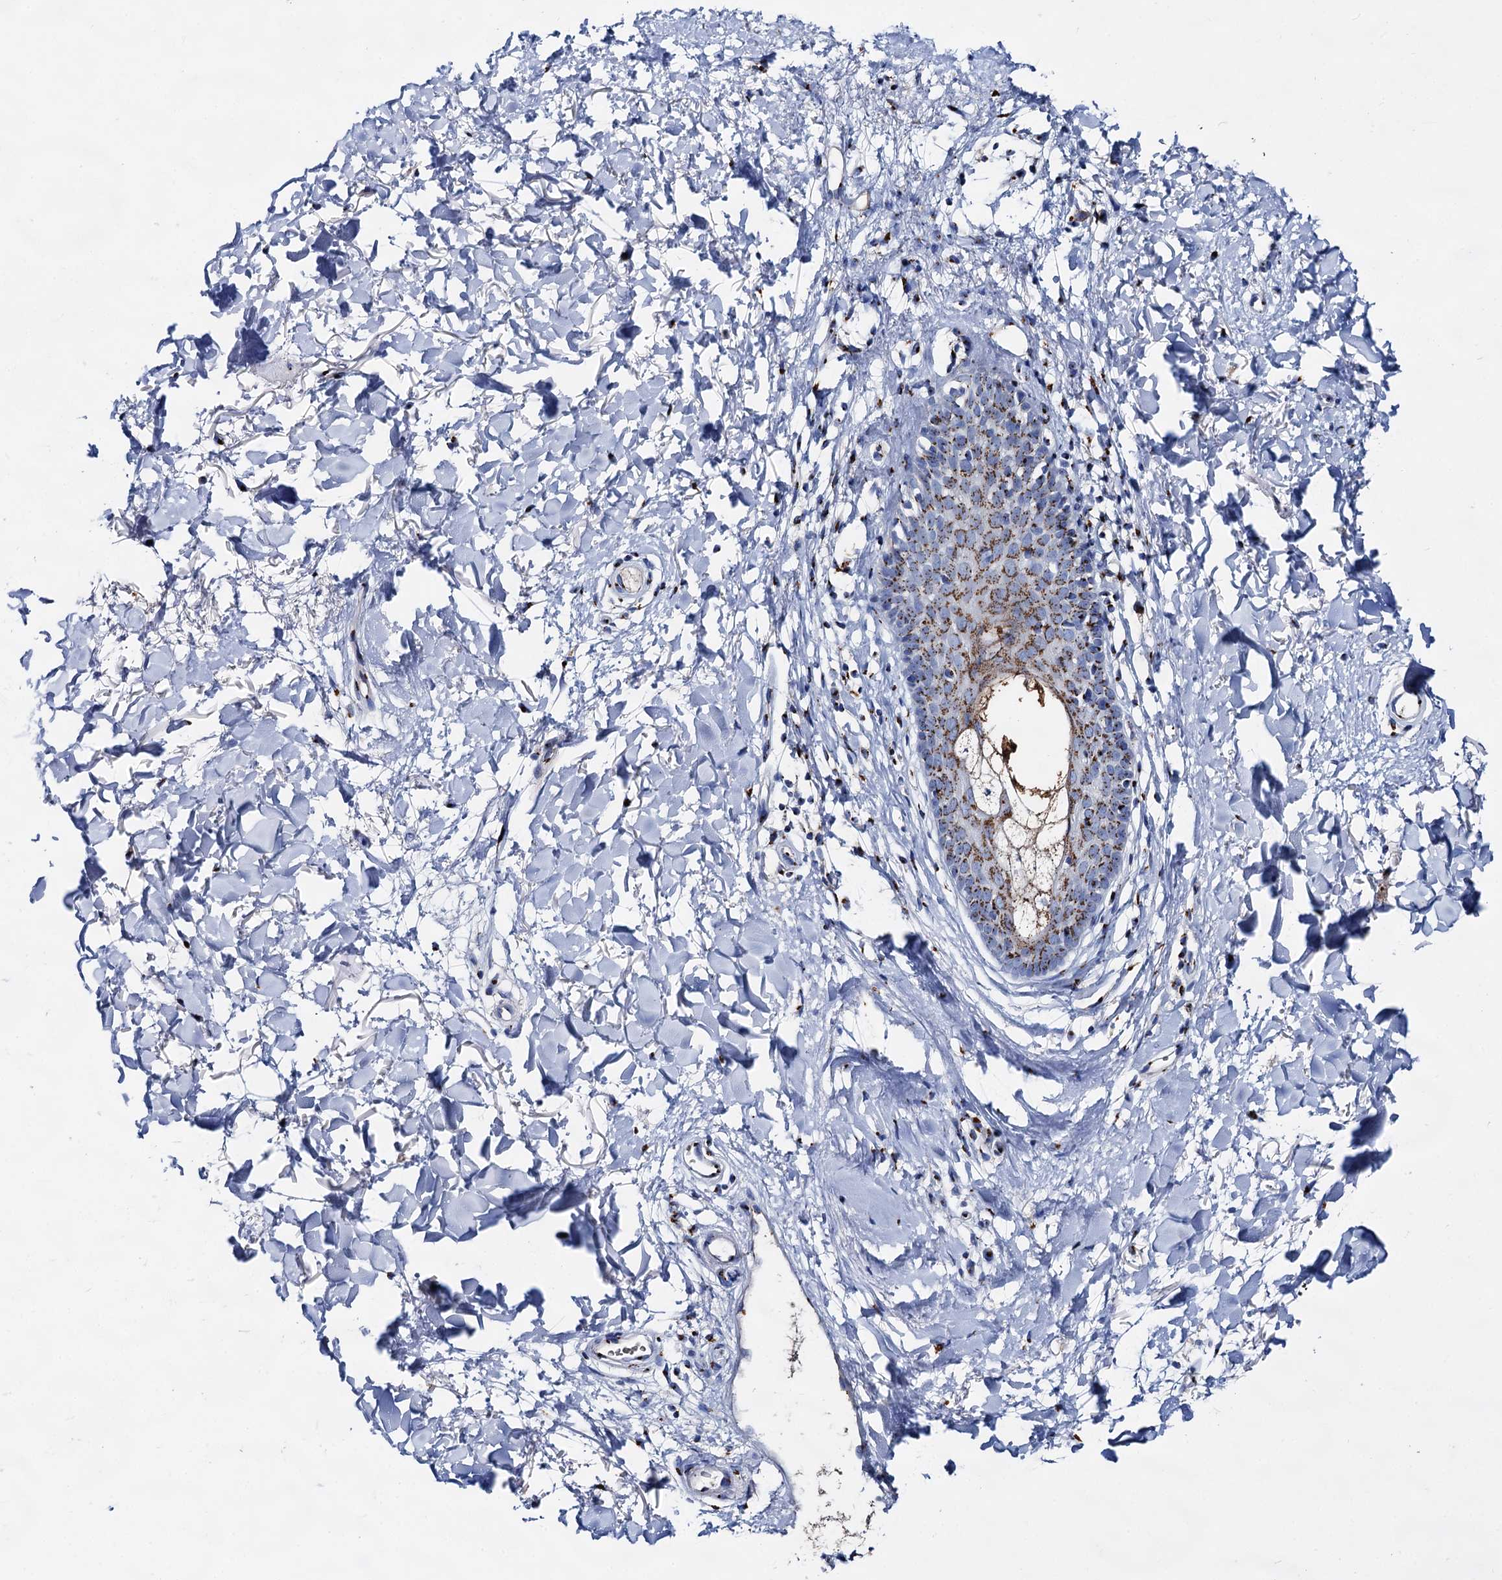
{"staining": {"intensity": "strong", "quantity": ">75%", "location": "cytoplasmic/membranous"}, "tissue": "skin", "cell_type": "Fibroblasts", "image_type": "normal", "snomed": [{"axis": "morphology", "description": "Normal tissue, NOS"}, {"axis": "topography", "description": "Skin"}], "caption": "High-power microscopy captured an immunohistochemistry (IHC) image of benign skin, revealing strong cytoplasmic/membranous staining in about >75% of fibroblasts.", "gene": "TM9SF3", "patient": {"sex": "female", "age": 58}}